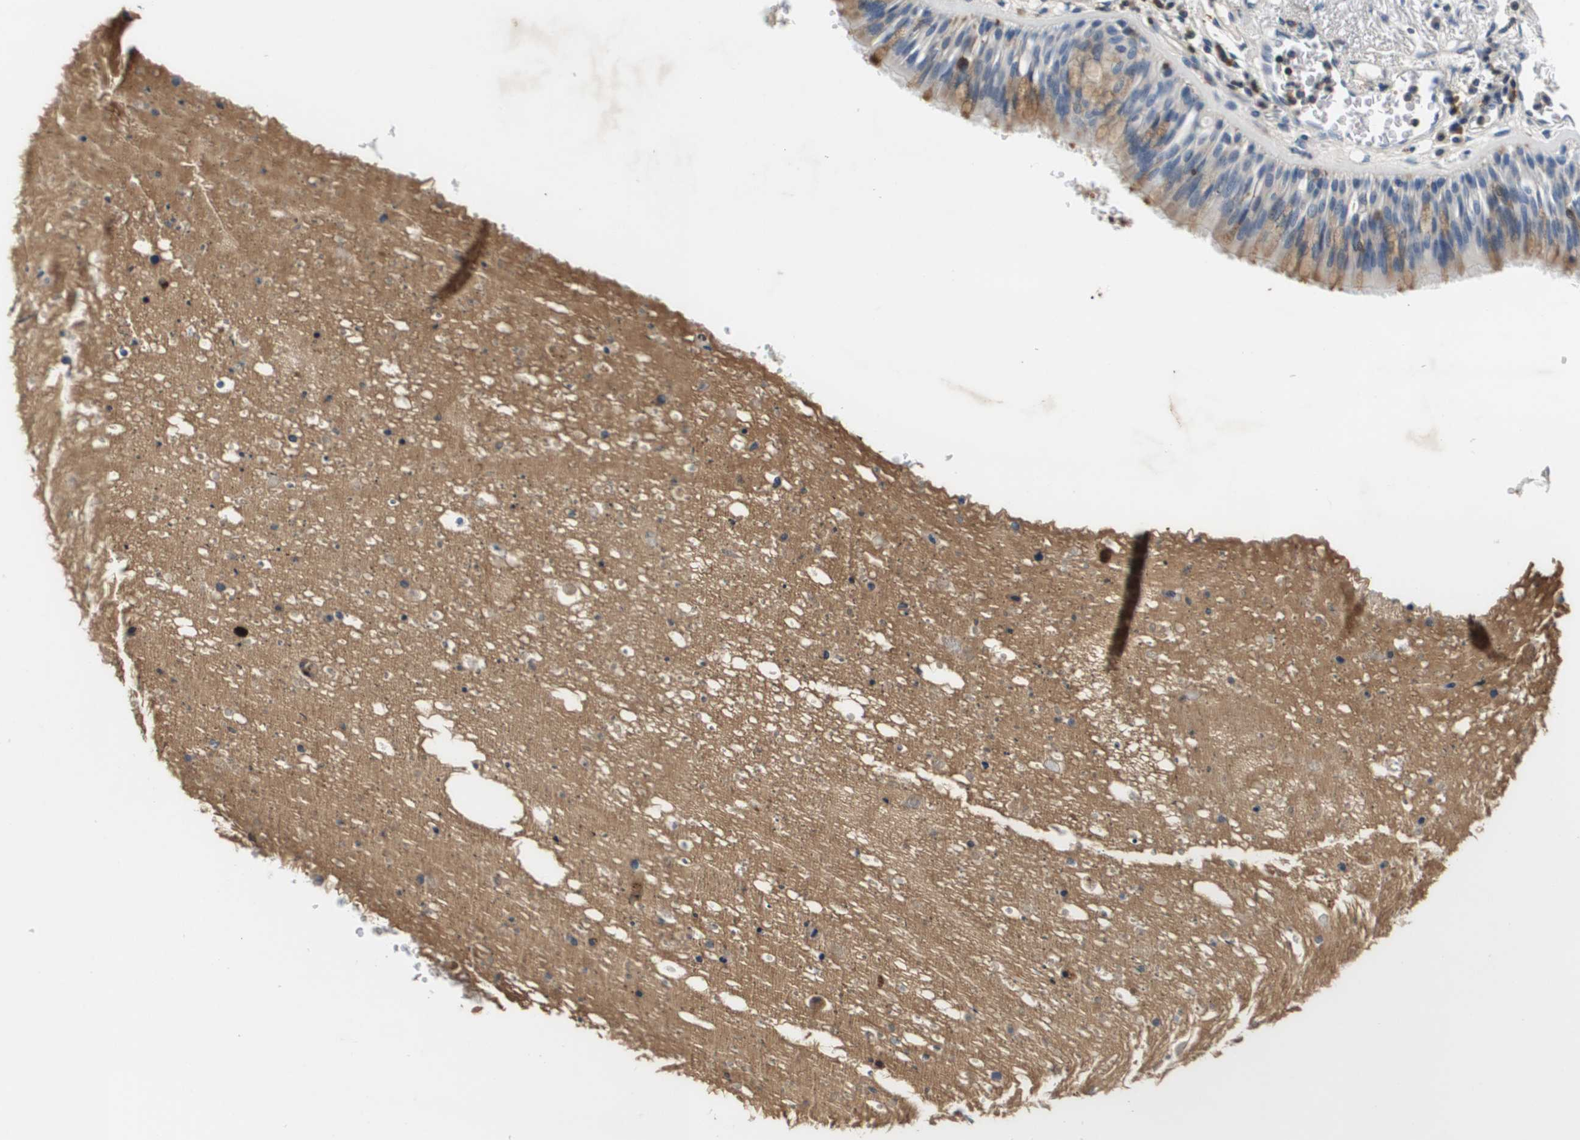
{"staining": {"intensity": "moderate", "quantity": "25%-75%", "location": "cytoplasmic/membranous"}, "tissue": "bronchus", "cell_type": "Respiratory epithelial cells", "image_type": "normal", "snomed": [{"axis": "morphology", "description": "Normal tissue, NOS"}, {"axis": "morphology", "description": "Adenocarcinoma, NOS"}, {"axis": "morphology", "description": "Adenocarcinoma, metastatic, NOS"}, {"axis": "topography", "description": "Lymph node"}, {"axis": "topography", "description": "Bronchus"}, {"axis": "topography", "description": "Lung"}], "caption": "Immunohistochemical staining of benign bronchus displays medium levels of moderate cytoplasmic/membranous staining in approximately 25%-75% of respiratory epithelial cells.", "gene": "KCNQ5", "patient": {"sex": "female", "age": 54}}